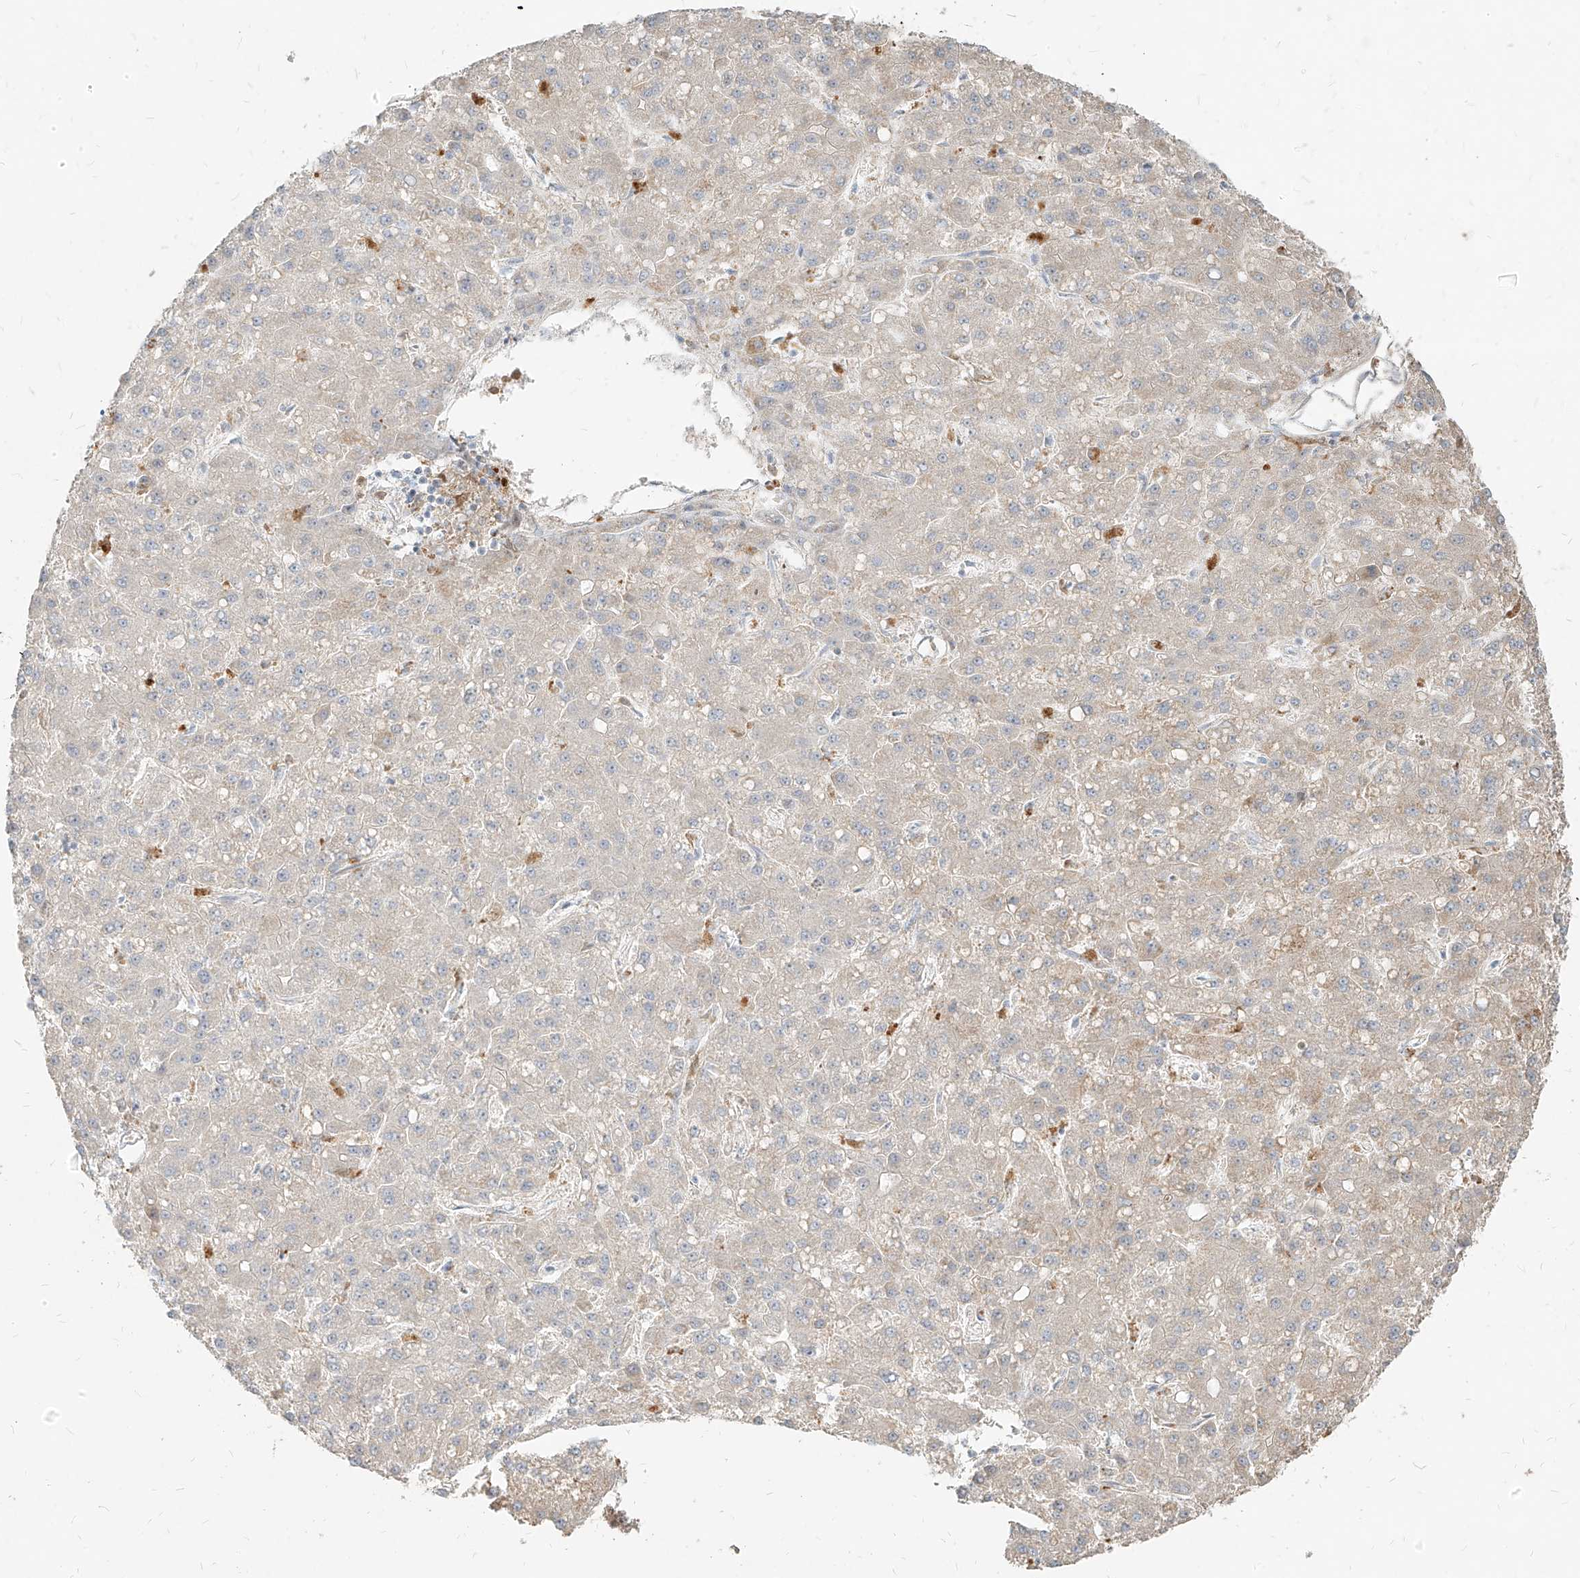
{"staining": {"intensity": "negative", "quantity": "none", "location": "none"}, "tissue": "liver cancer", "cell_type": "Tumor cells", "image_type": "cancer", "snomed": [{"axis": "morphology", "description": "Carcinoma, Hepatocellular, NOS"}, {"axis": "topography", "description": "Liver"}], "caption": "IHC micrograph of human liver cancer (hepatocellular carcinoma) stained for a protein (brown), which demonstrates no staining in tumor cells.", "gene": "PGD", "patient": {"sex": "male", "age": 67}}